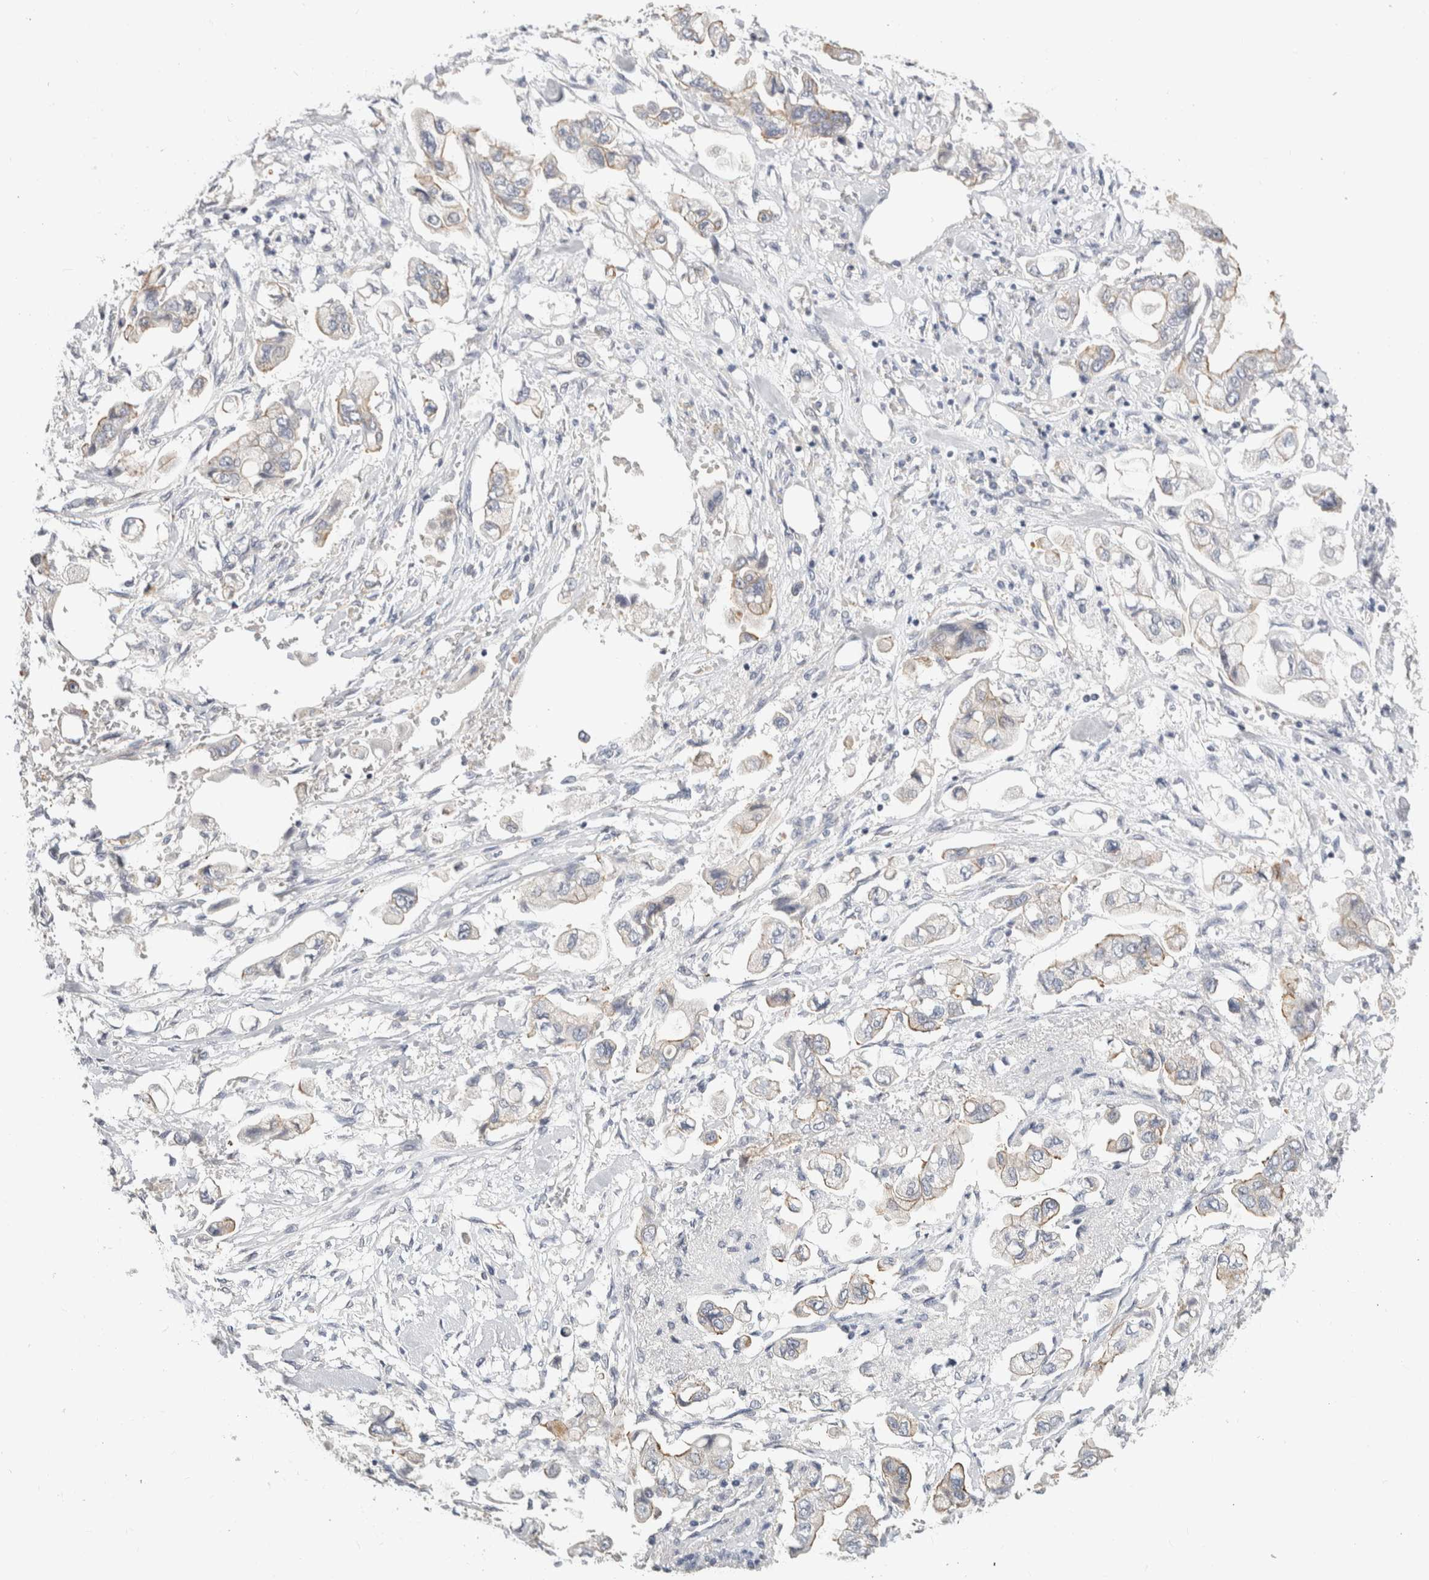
{"staining": {"intensity": "weak", "quantity": "<25%", "location": "cytoplasmic/membranous"}, "tissue": "stomach cancer", "cell_type": "Tumor cells", "image_type": "cancer", "snomed": [{"axis": "morphology", "description": "Adenocarcinoma, NOS"}, {"axis": "topography", "description": "Stomach"}], "caption": "Immunohistochemical staining of human stomach cancer reveals no significant expression in tumor cells. (DAB (3,3'-diaminobenzidine) immunohistochemistry with hematoxylin counter stain).", "gene": "AFP", "patient": {"sex": "male", "age": 62}}